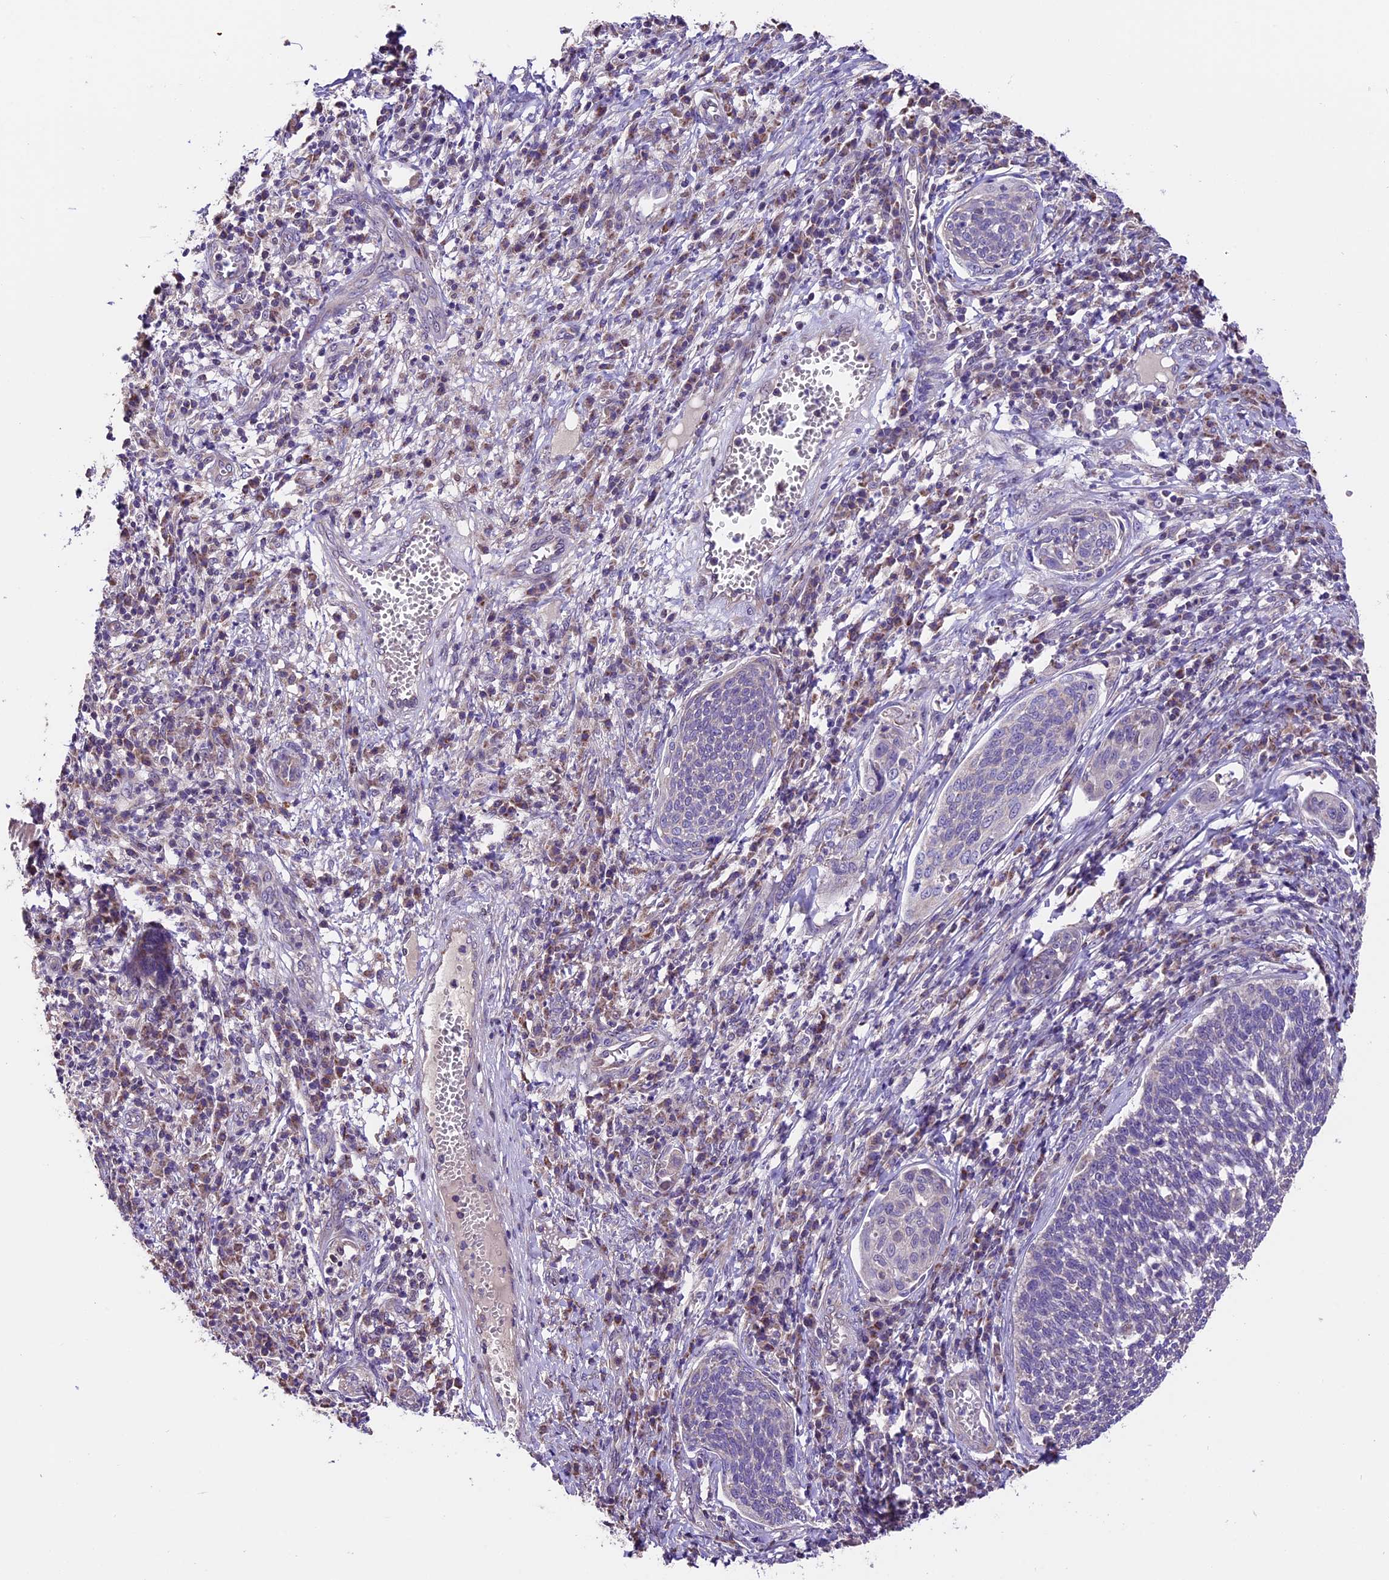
{"staining": {"intensity": "negative", "quantity": "none", "location": "none"}, "tissue": "cervical cancer", "cell_type": "Tumor cells", "image_type": "cancer", "snomed": [{"axis": "morphology", "description": "Squamous cell carcinoma, NOS"}, {"axis": "topography", "description": "Cervix"}], "caption": "Immunohistochemistry (IHC) of human cervical cancer (squamous cell carcinoma) reveals no positivity in tumor cells.", "gene": "DDX28", "patient": {"sex": "female", "age": 34}}